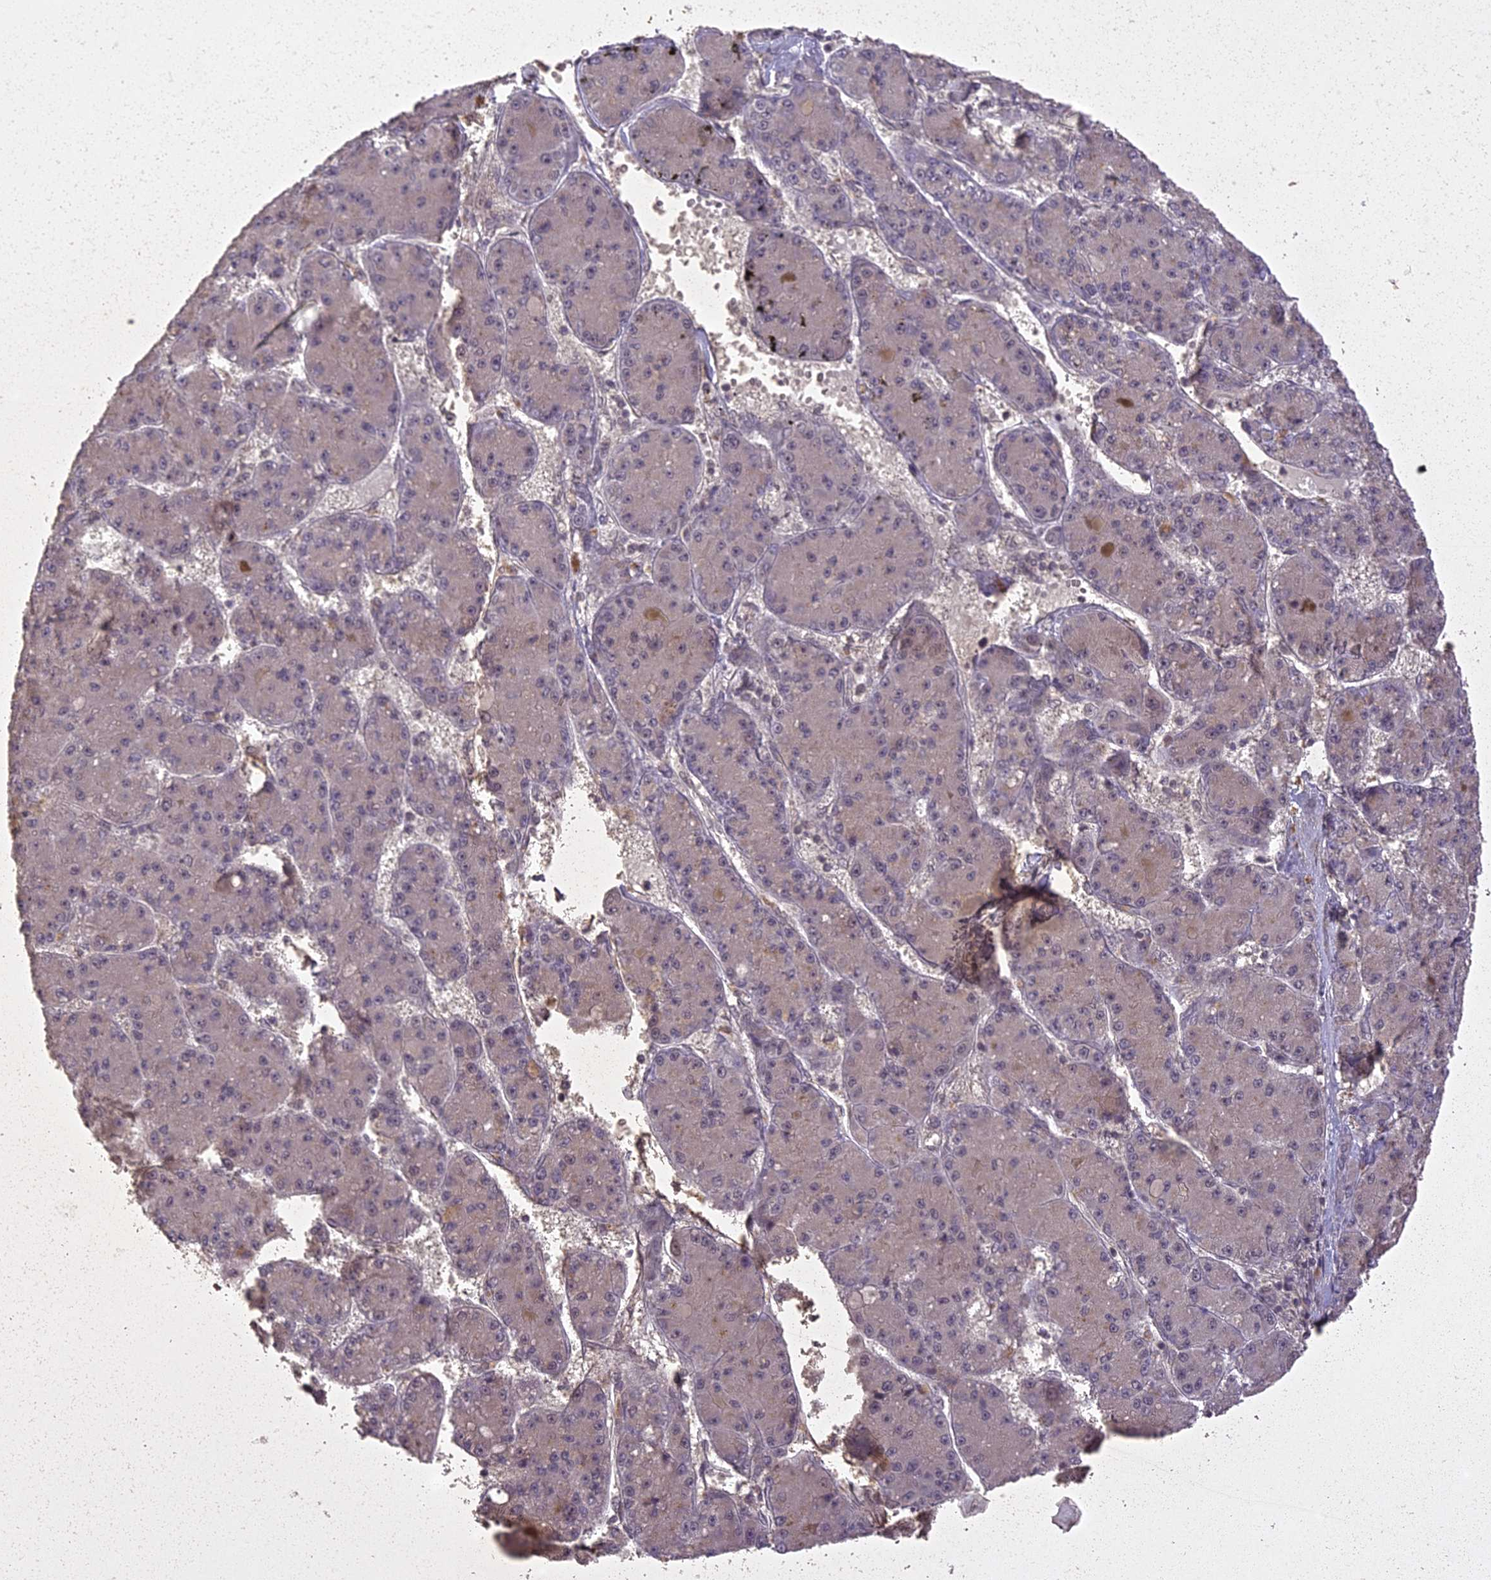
{"staining": {"intensity": "negative", "quantity": "none", "location": "none"}, "tissue": "liver cancer", "cell_type": "Tumor cells", "image_type": "cancer", "snomed": [{"axis": "morphology", "description": "Carcinoma, Hepatocellular, NOS"}, {"axis": "topography", "description": "Liver"}], "caption": "An immunohistochemistry (IHC) micrograph of liver cancer is shown. There is no staining in tumor cells of liver cancer. Brightfield microscopy of immunohistochemistry stained with DAB (brown) and hematoxylin (blue), captured at high magnification.", "gene": "LIN37", "patient": {"sex": "male", "age": 67}}